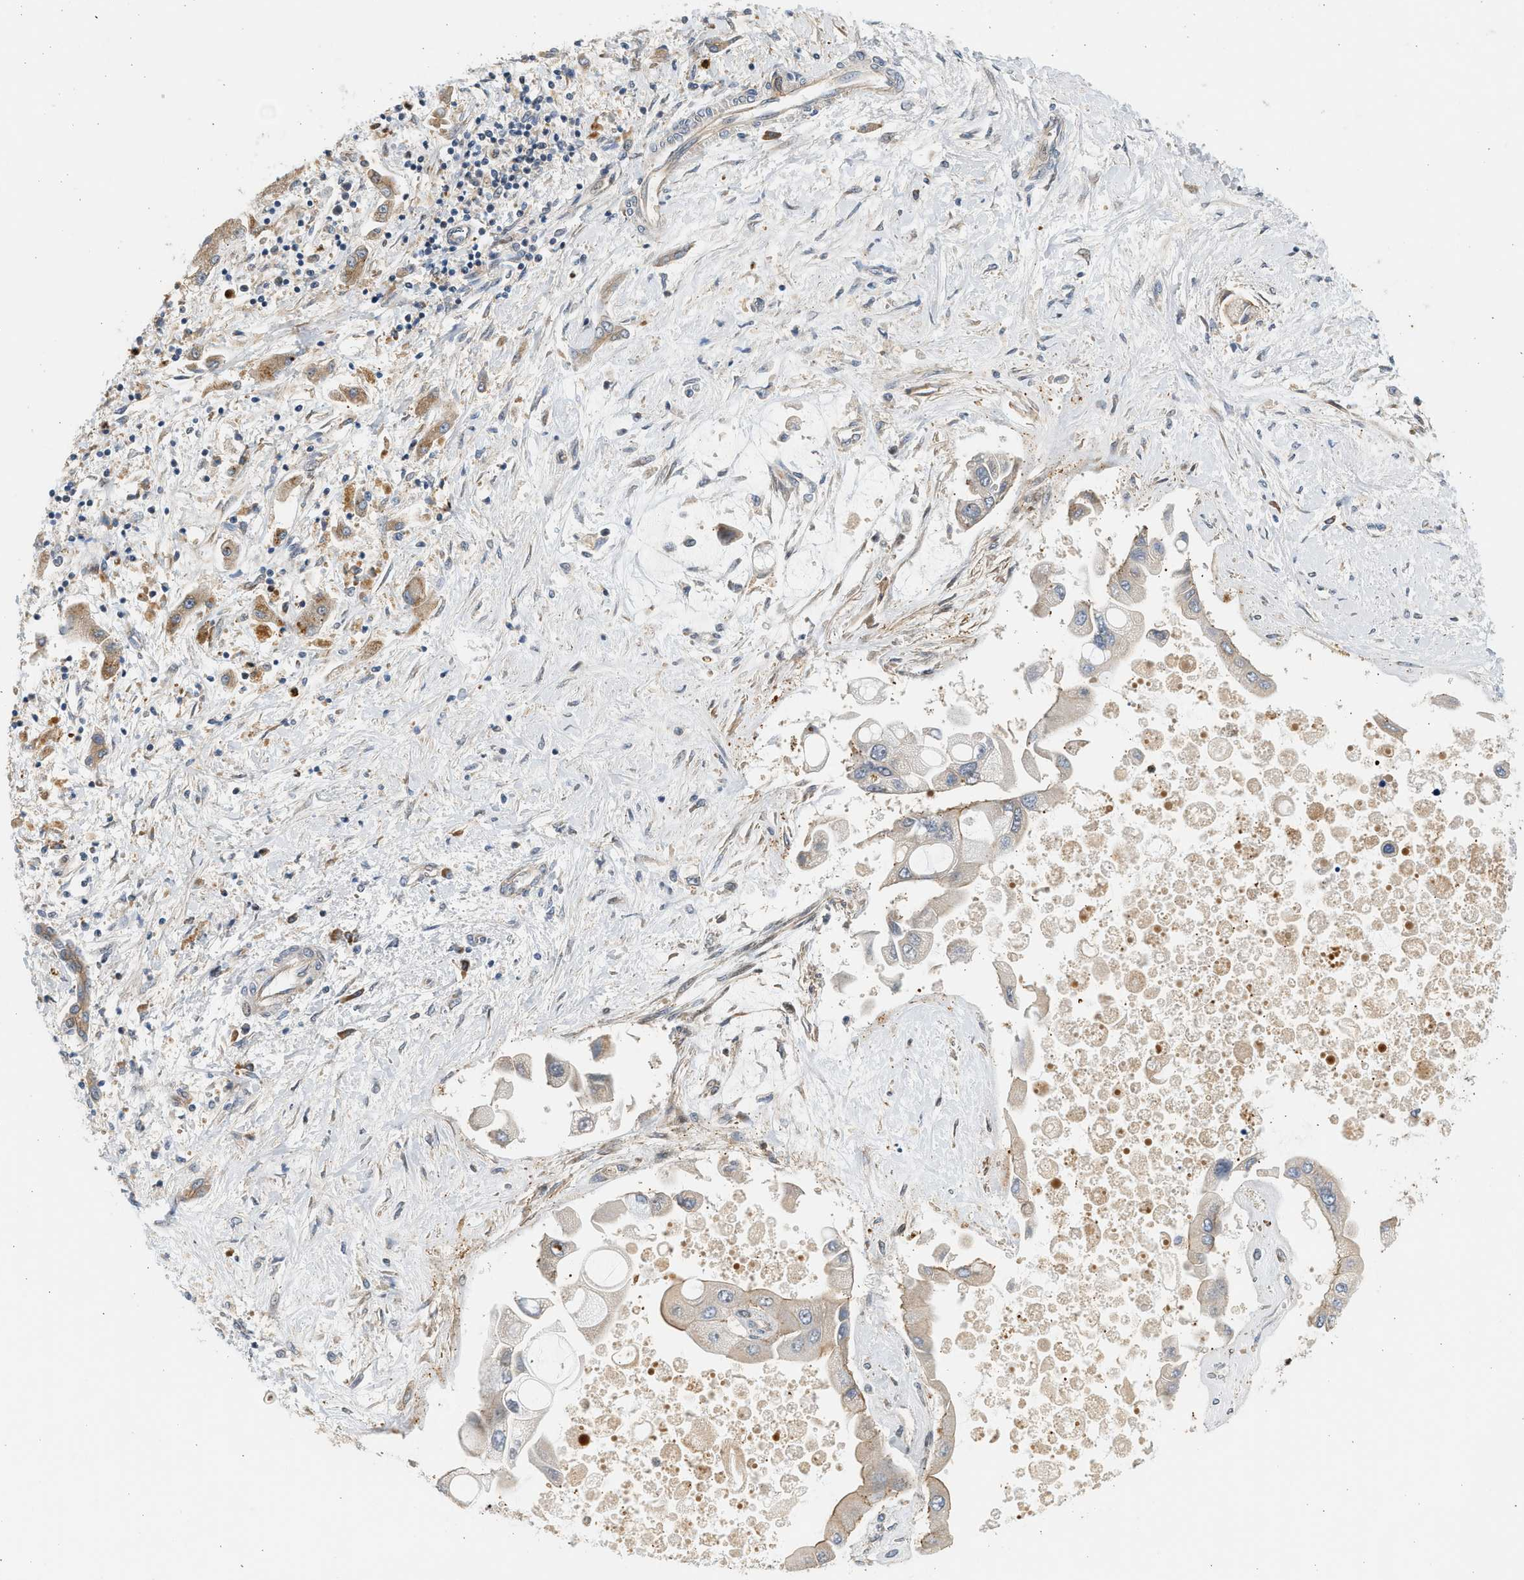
{"staining": {"intensity": "weak", "quantity": "25%-75%", "location": "cytoplasmic/membranous"}, "tissue": "liver cancer", "cell_type": "Tumor cells", "image_type": "cancer", "snomed": [{"axis": "morphology", "description": "Cholangiocarcinoma"}, {"axis": "topography", "description": "Liver"}], "caption": "Immunohistochemistry (IHC) histopathology image of liver cancer stained for a protein (brown), which exhibits low levels of weak cytoplasmic/membranous expression in about 25%-75% of tumor cells.", "gene": "NRSN2", "patient": {"sex": "male", "age": 50}}